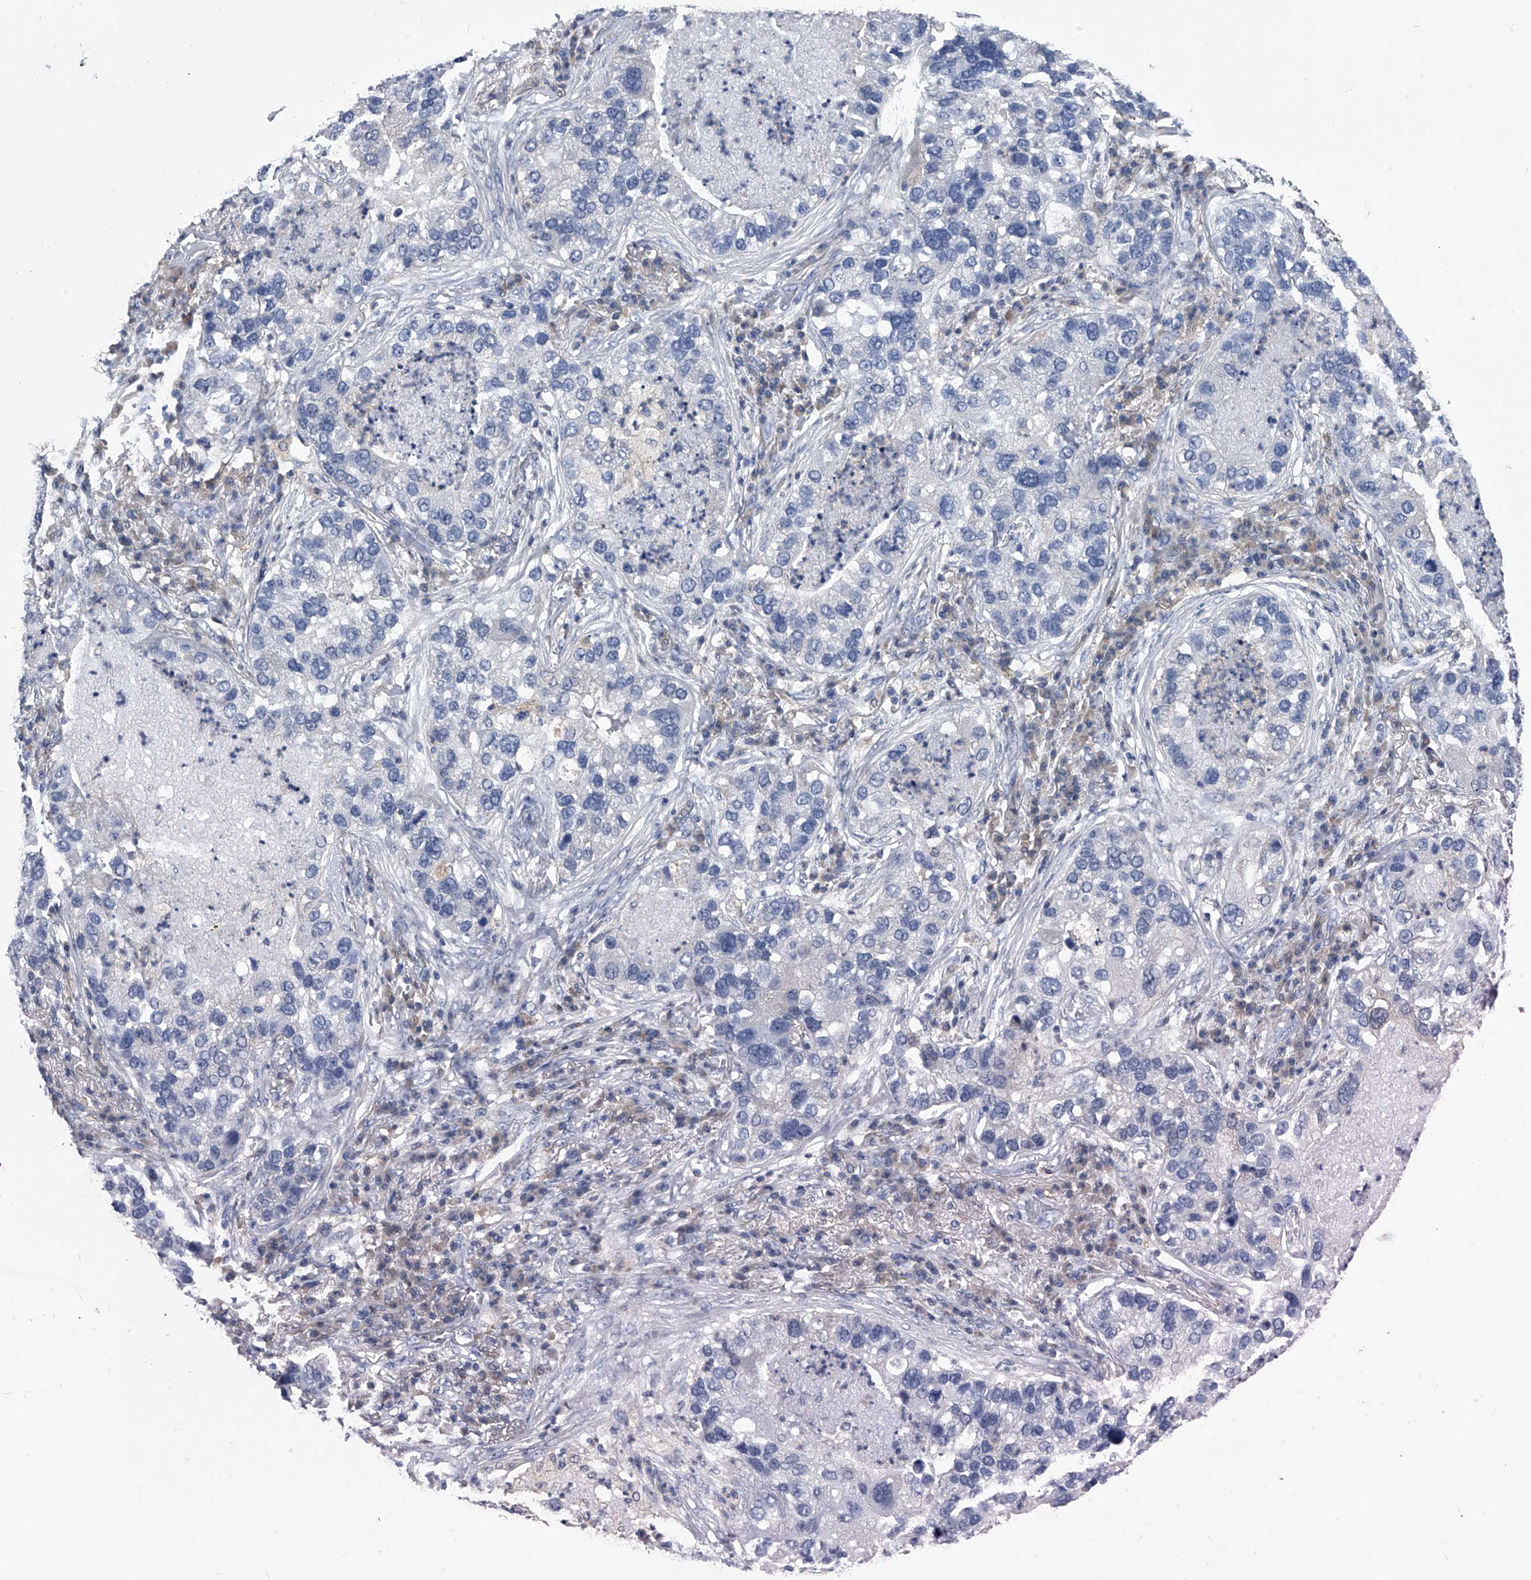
{"staining": {"intensity": "negative", "quantity": "none", "location": "none"}, "tissue": "lung cancer", "cell_type": "Tumor cells", "image_type": "cancer", "snomed": [{"axis": "morphology", "description": "Normal tissue, NOS"}, {"axis": "morphology", "description": "Adenocarcinoma, NOS"}, {"axis": "topography", "description": "Bronchus"}, {"axis": "topography", "description": "Lung"}], "caption": "Image shows no significant protein positivity in tumor cells of lung cancer. The staining was performed using DAB (3,3'-diaminobenzidine) to visualize the protein expression in brown, while the nuclei were stained in blue with hematoxylin (Magnification: 20x).", "gene": "PDXK", "patient": {"sex": "male", "age": 54}}